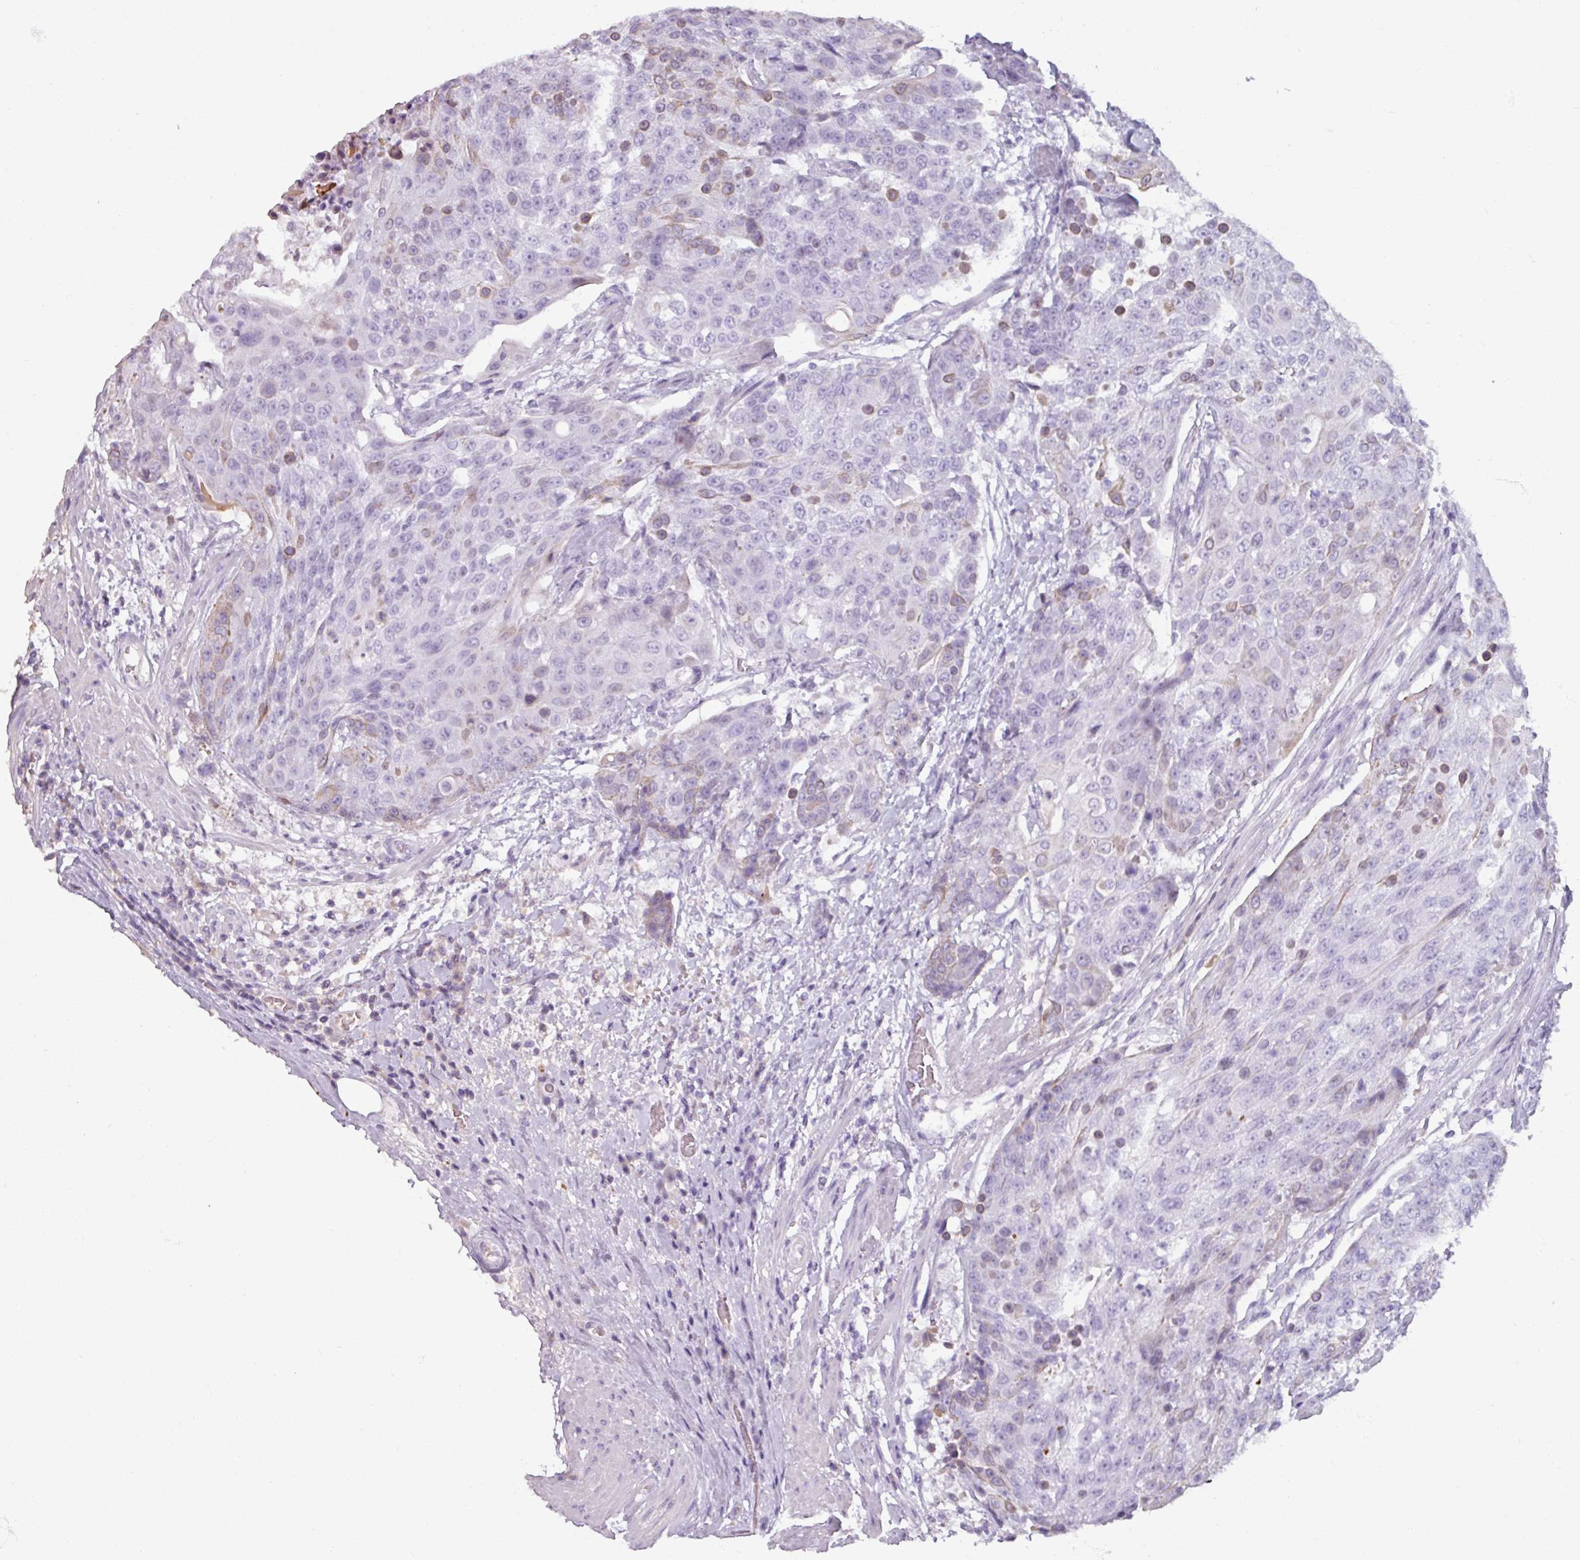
{"staining": {"intensity": "weak", "quantity": "<25%", "location": "cytoplasmic/membranous"}, "tissue": "urothelial cancer", "cell_type": "Tumor cells", "image_type": "cancer", "snomed": [{"axis": "morphology", "description": "Urothelial carcinoma, High grade"}, {"axis": "topography", "description": "Urinary bladder"}], "caption": "This is a photomicrograph of IHC staining of urothelial cancer, which shows no positivity in tumor cells.", "gene": "SPESP1", "patient": {"sex": "female", "age": 63}}